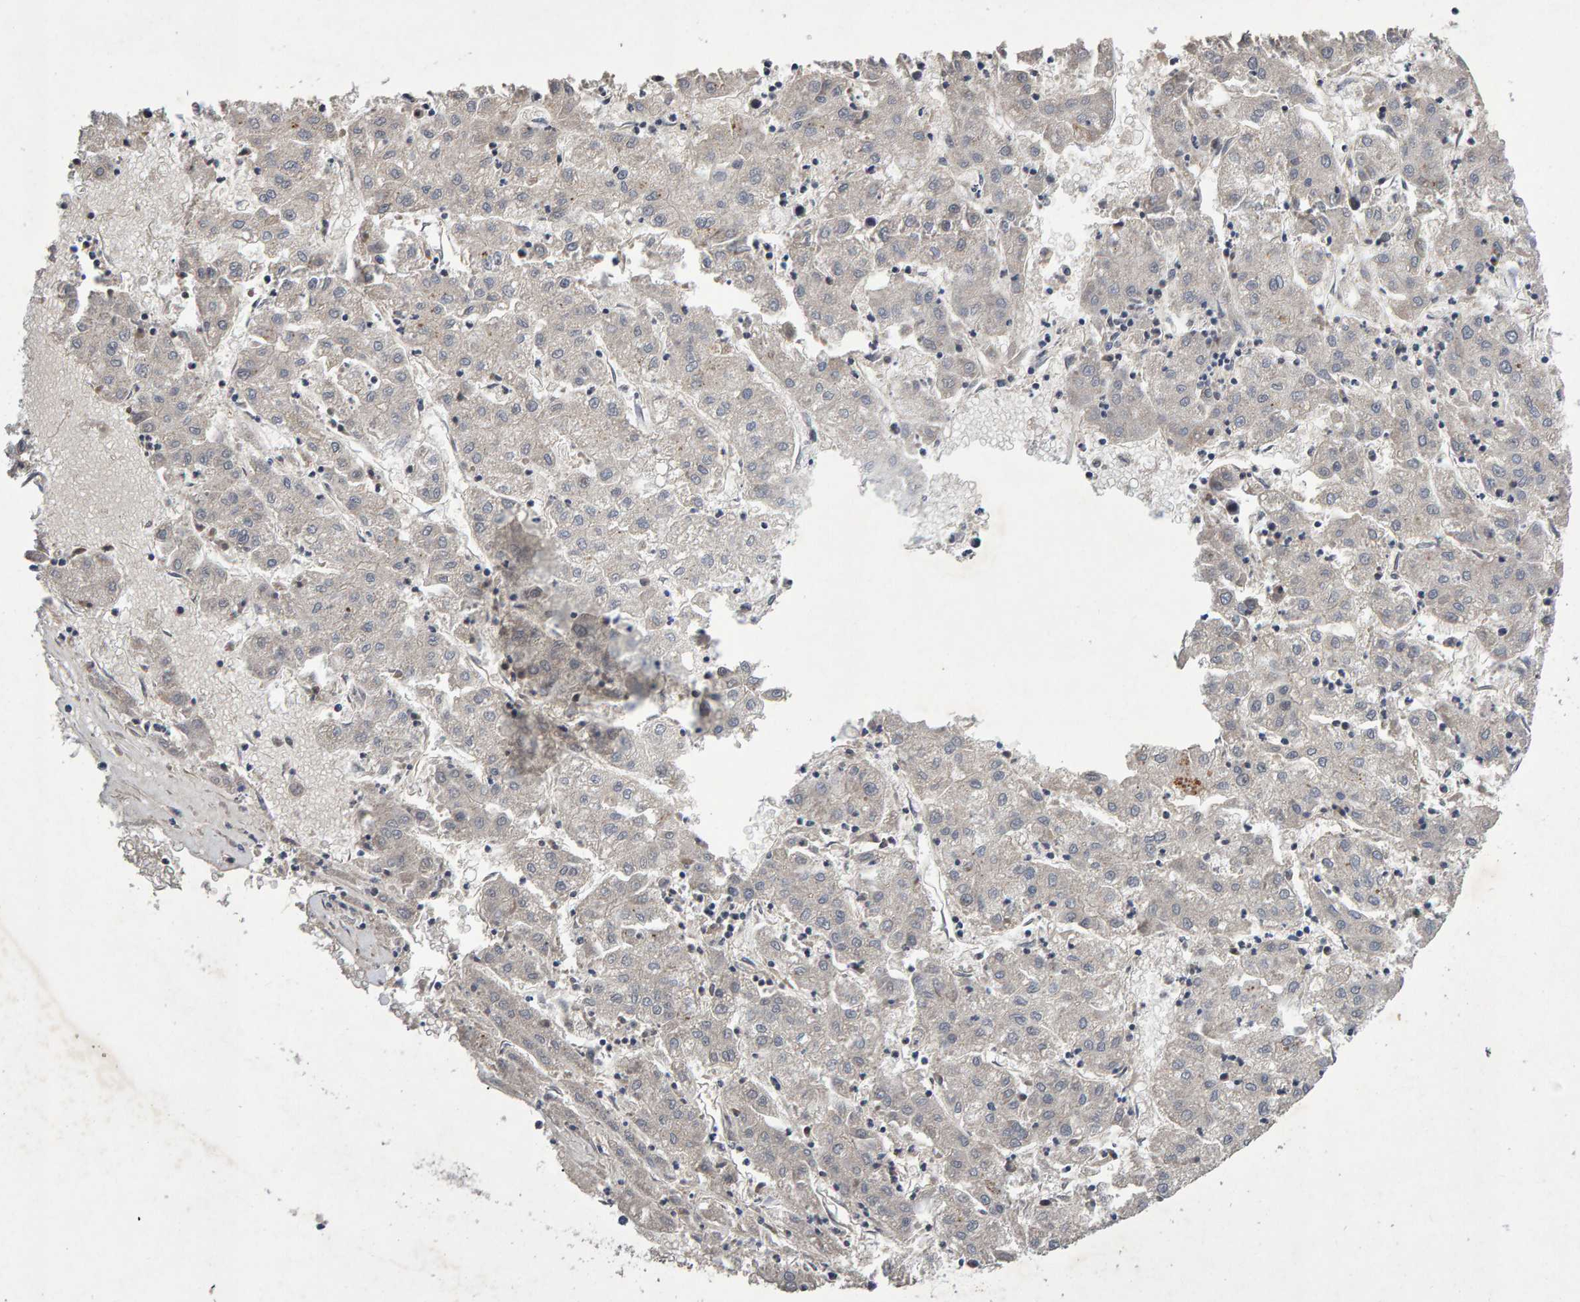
{"staining": {"intensity": "negative", "quantity": "none", "location": "none"}, "tissue": "liver cancer", "cell_type": "Tumor cells", "image_type": "cancer", "snomed": [{"axis": "morphology", "description": "Carcinoma, Hepatocellular, NOS"}, {"axis": "topography", "description": "Liver"}], "caption": "Image shows no significant protein positivity in tumor cells of liver cancer (hepatocellular carcinoma).", "gene": "EFR3A", "patient": {"sex": "male", "age": 72}}